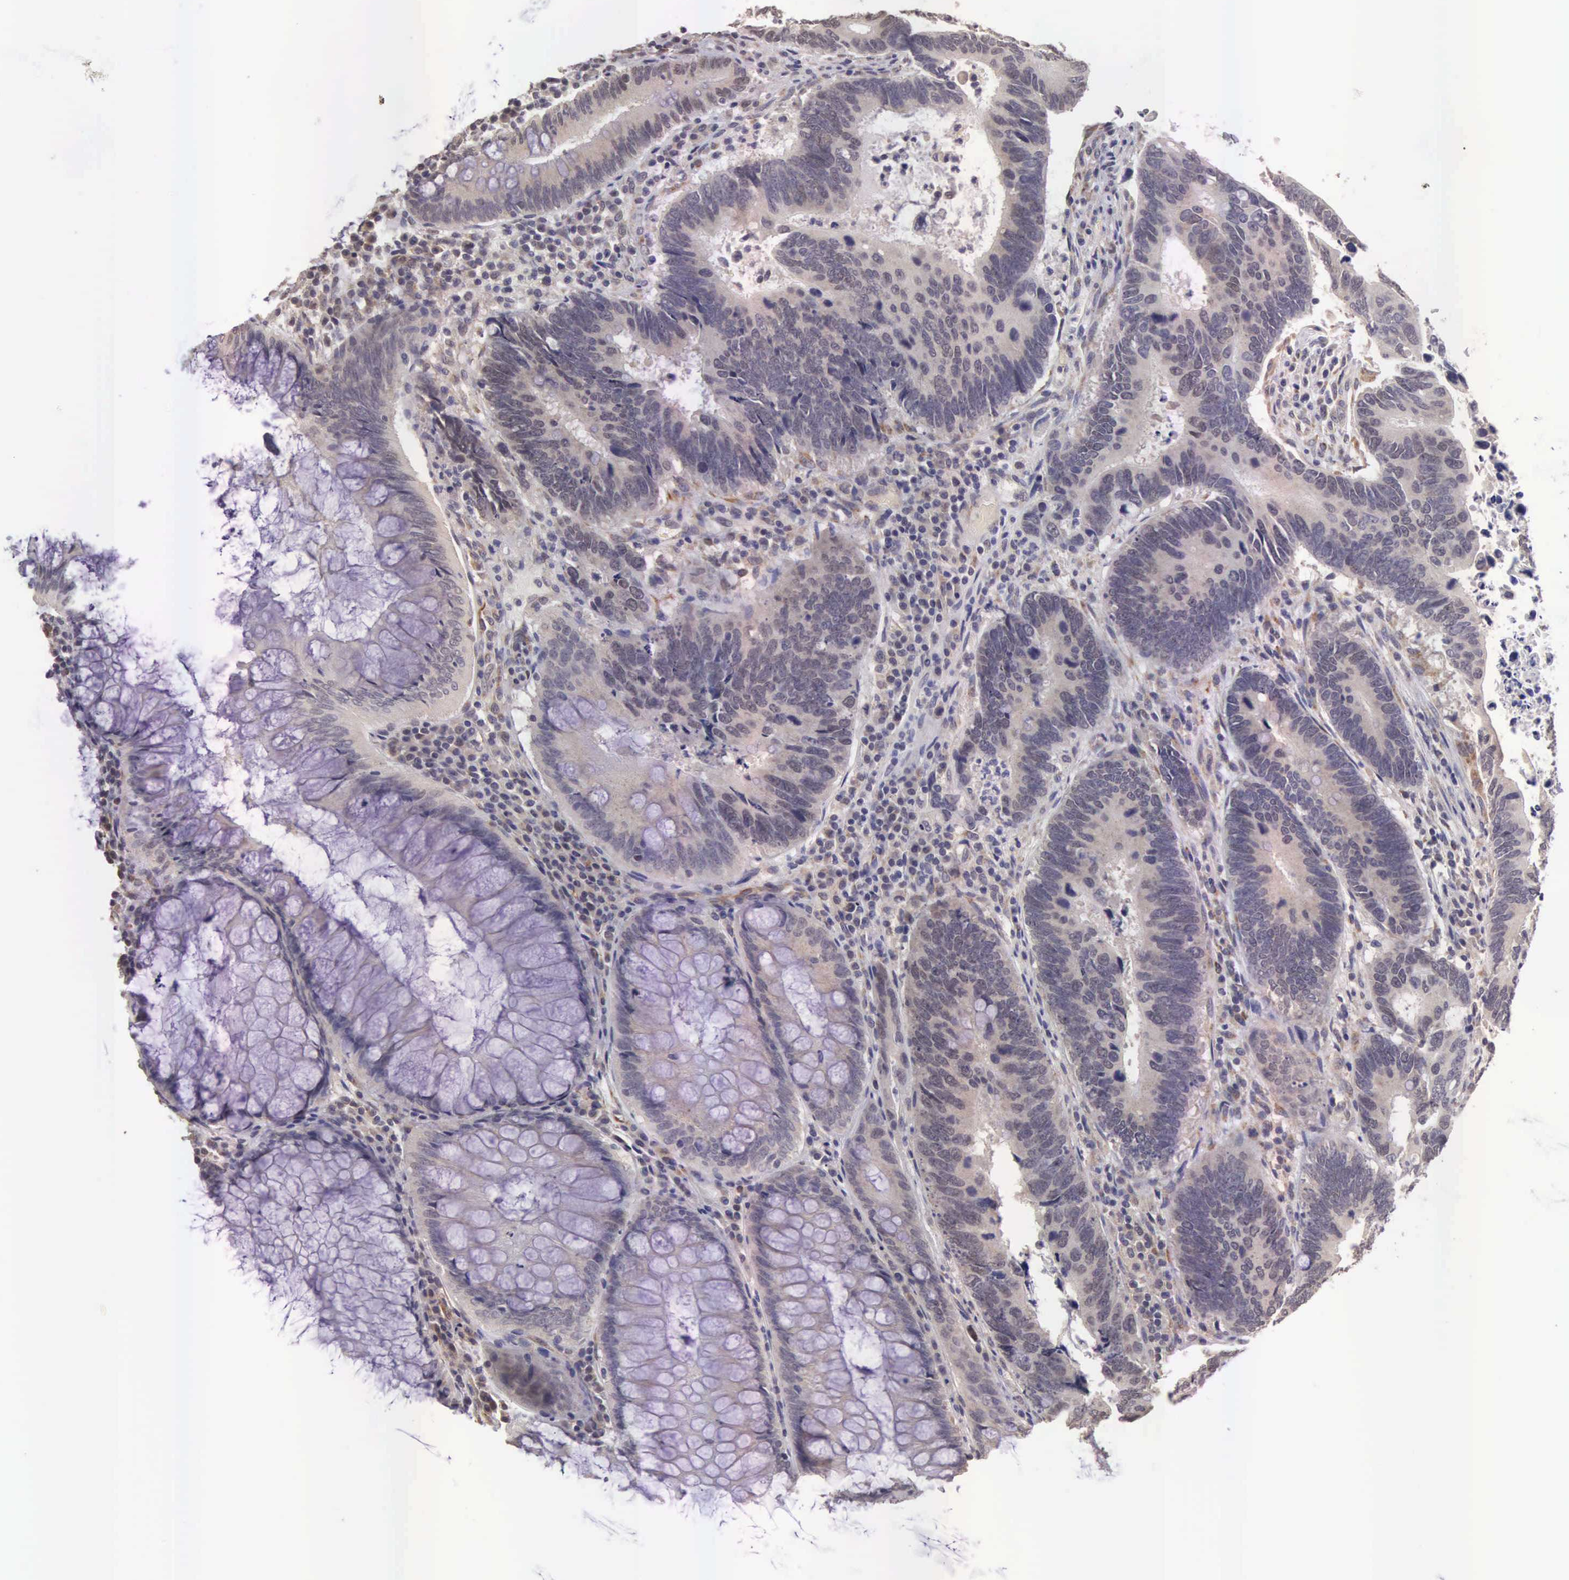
{"staining": {"intensity": "weak", "quantity": ">75%", "location": "cytoplasmic/membranous"}, "tissue": "colorectal cancer", "cell_type": "Tumor cells", "image_type": "cancer", "snomed": [{"axis": "morphology", "description": "Adenocarcinoma, NOS"}, {"axis": "topography", "description": "Colon"}], "caption": "This is an image of immunohistochemistry staining of colorectal cancer (adenocarcinoma), which shows weak positivity in the cytoplasmic/membranous of tumor cells.", "gene": "CDC45", "patient": {"sex": "male", "age": 49}}